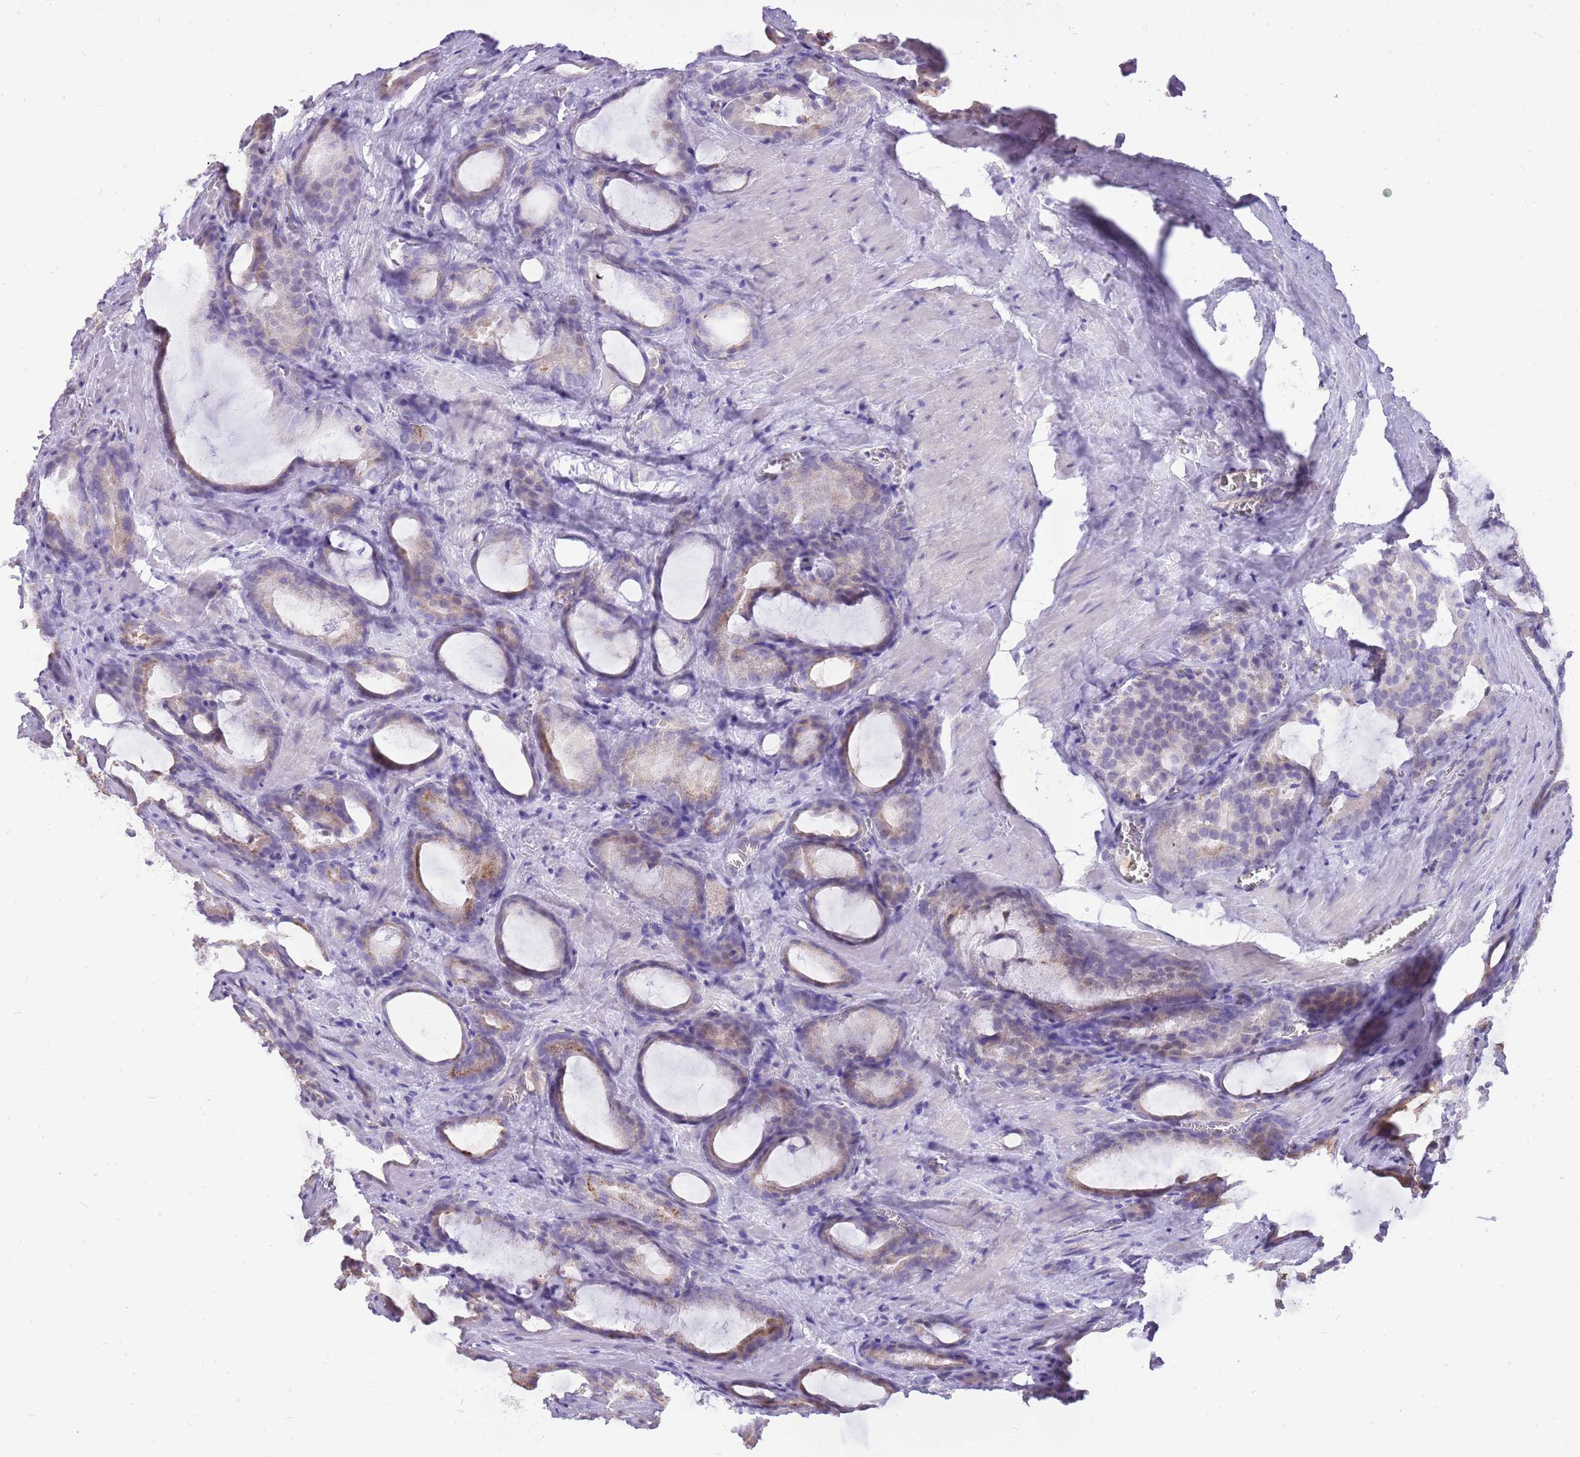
{"staining": {"intensity": "weak", "quantity": "25%-75%", "location": "cytoplasmic/membranous"}, "tissue": "prostate cancer", "cell_type": "Tumor cells", "image_type": "cancer", "snomed": [{"axis": "morphology", "description": "Adenocarcinoma, High grade"}, {"axis": "topography", "description": "Prostate"}], "caption": "Approximately 25%-75% of tumor cells in human prostate cancer display weak cytoplasmic/membranous protein positivity as visualized by brown immunohistochemical staining.", "gene": "PCNX1", "patient": {"sex": "male", "age": 72}}